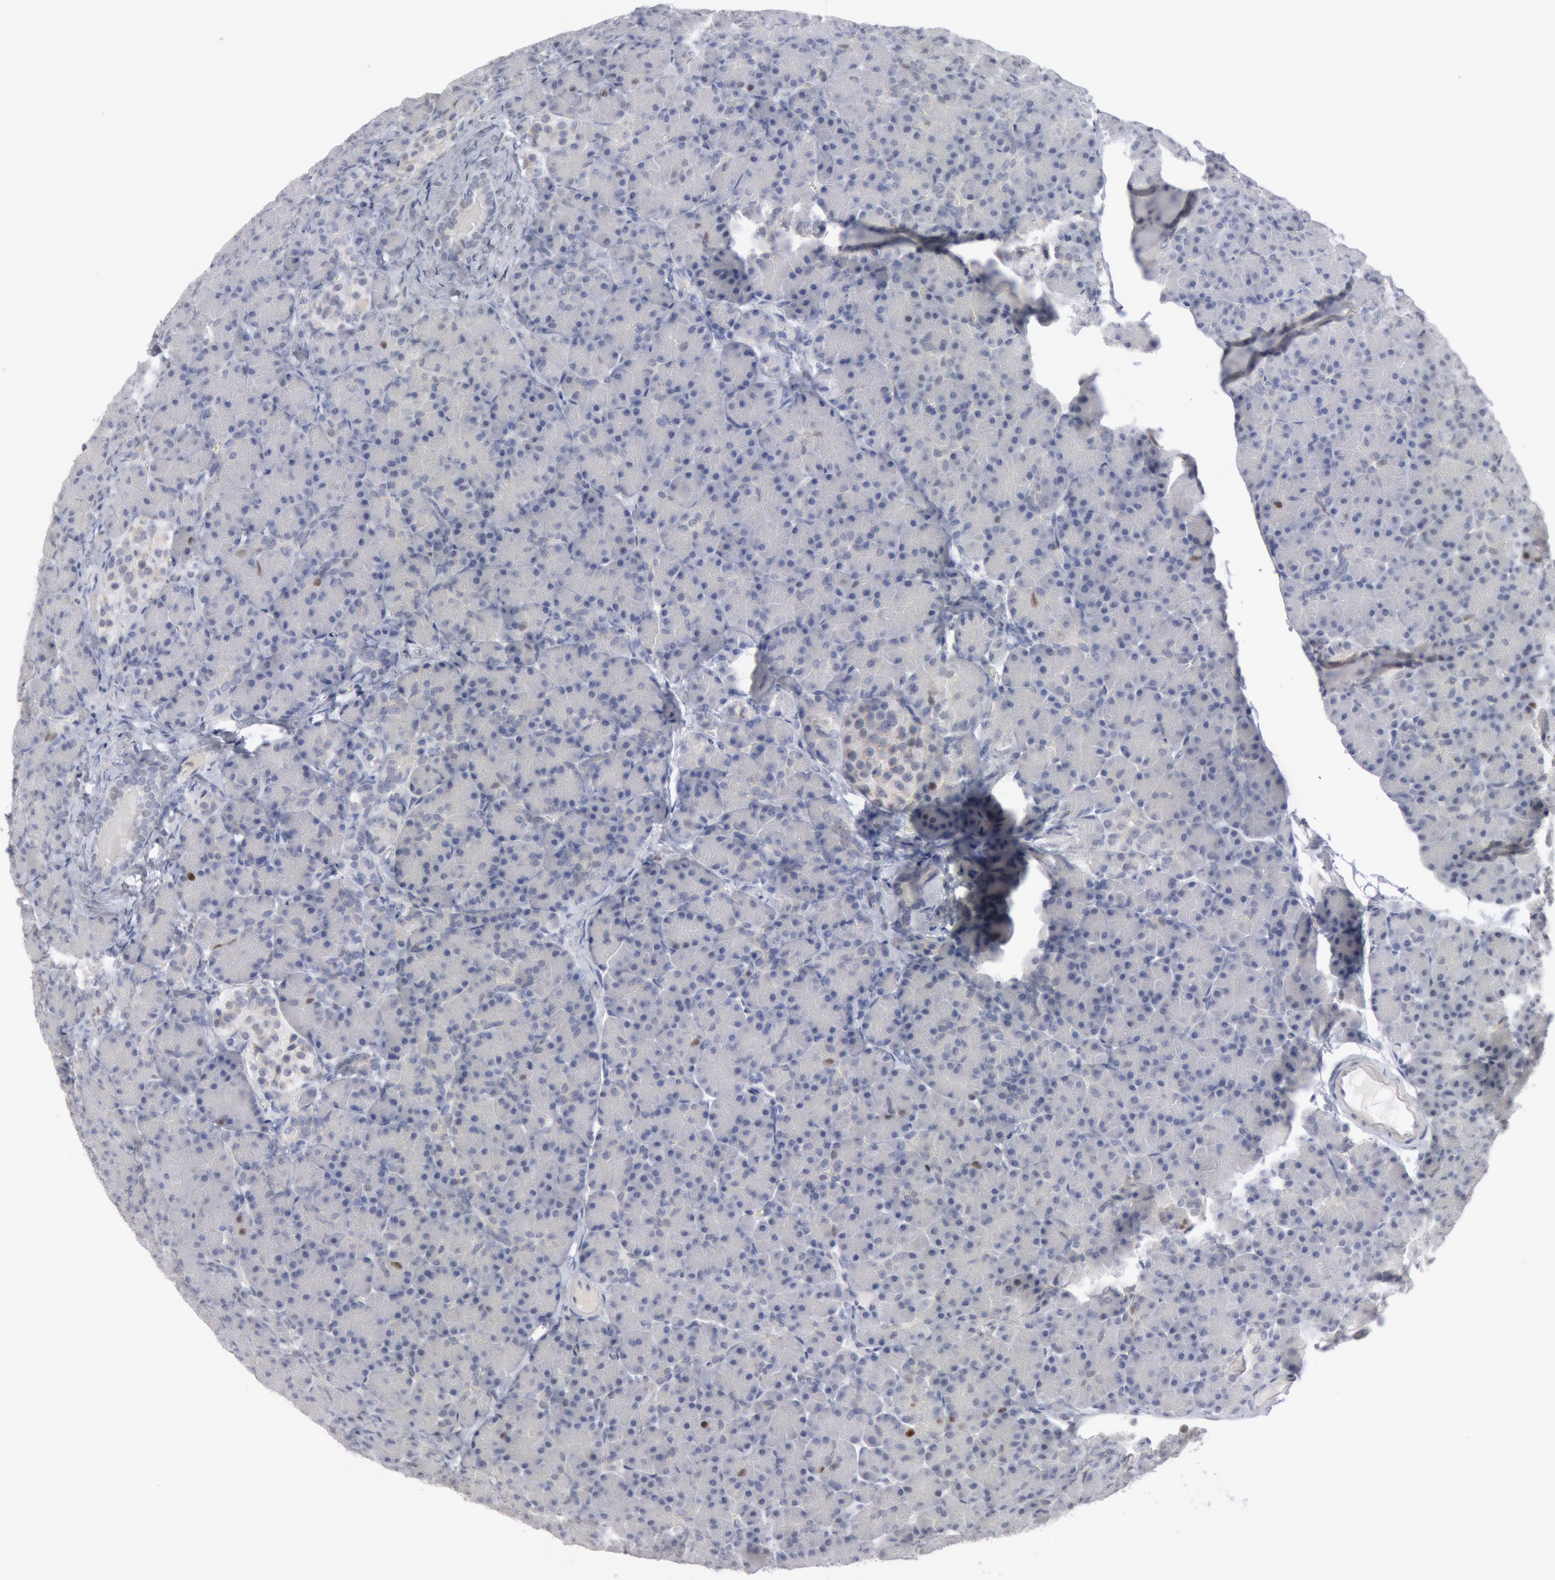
{"staining": {"intensity": "negative", "quantity": "none", "location": "none"}, "tissue": "pancreas", "cell_type": "Exocrine glandular cells", "image_type": "normal", "snomed": [{"axis": "morphology", "description": "Normal tissue, NOS"}, {"axis": "topography", "description": "Pancreas"}], "caption": "Protein analysis of normal pancreas exhibits no significant expression in exocrine glandular cells. (DAB immunohistochemistry, high magnification).", "gene": "WDHD1", "patient": {"sex": "female", "age": 43}}